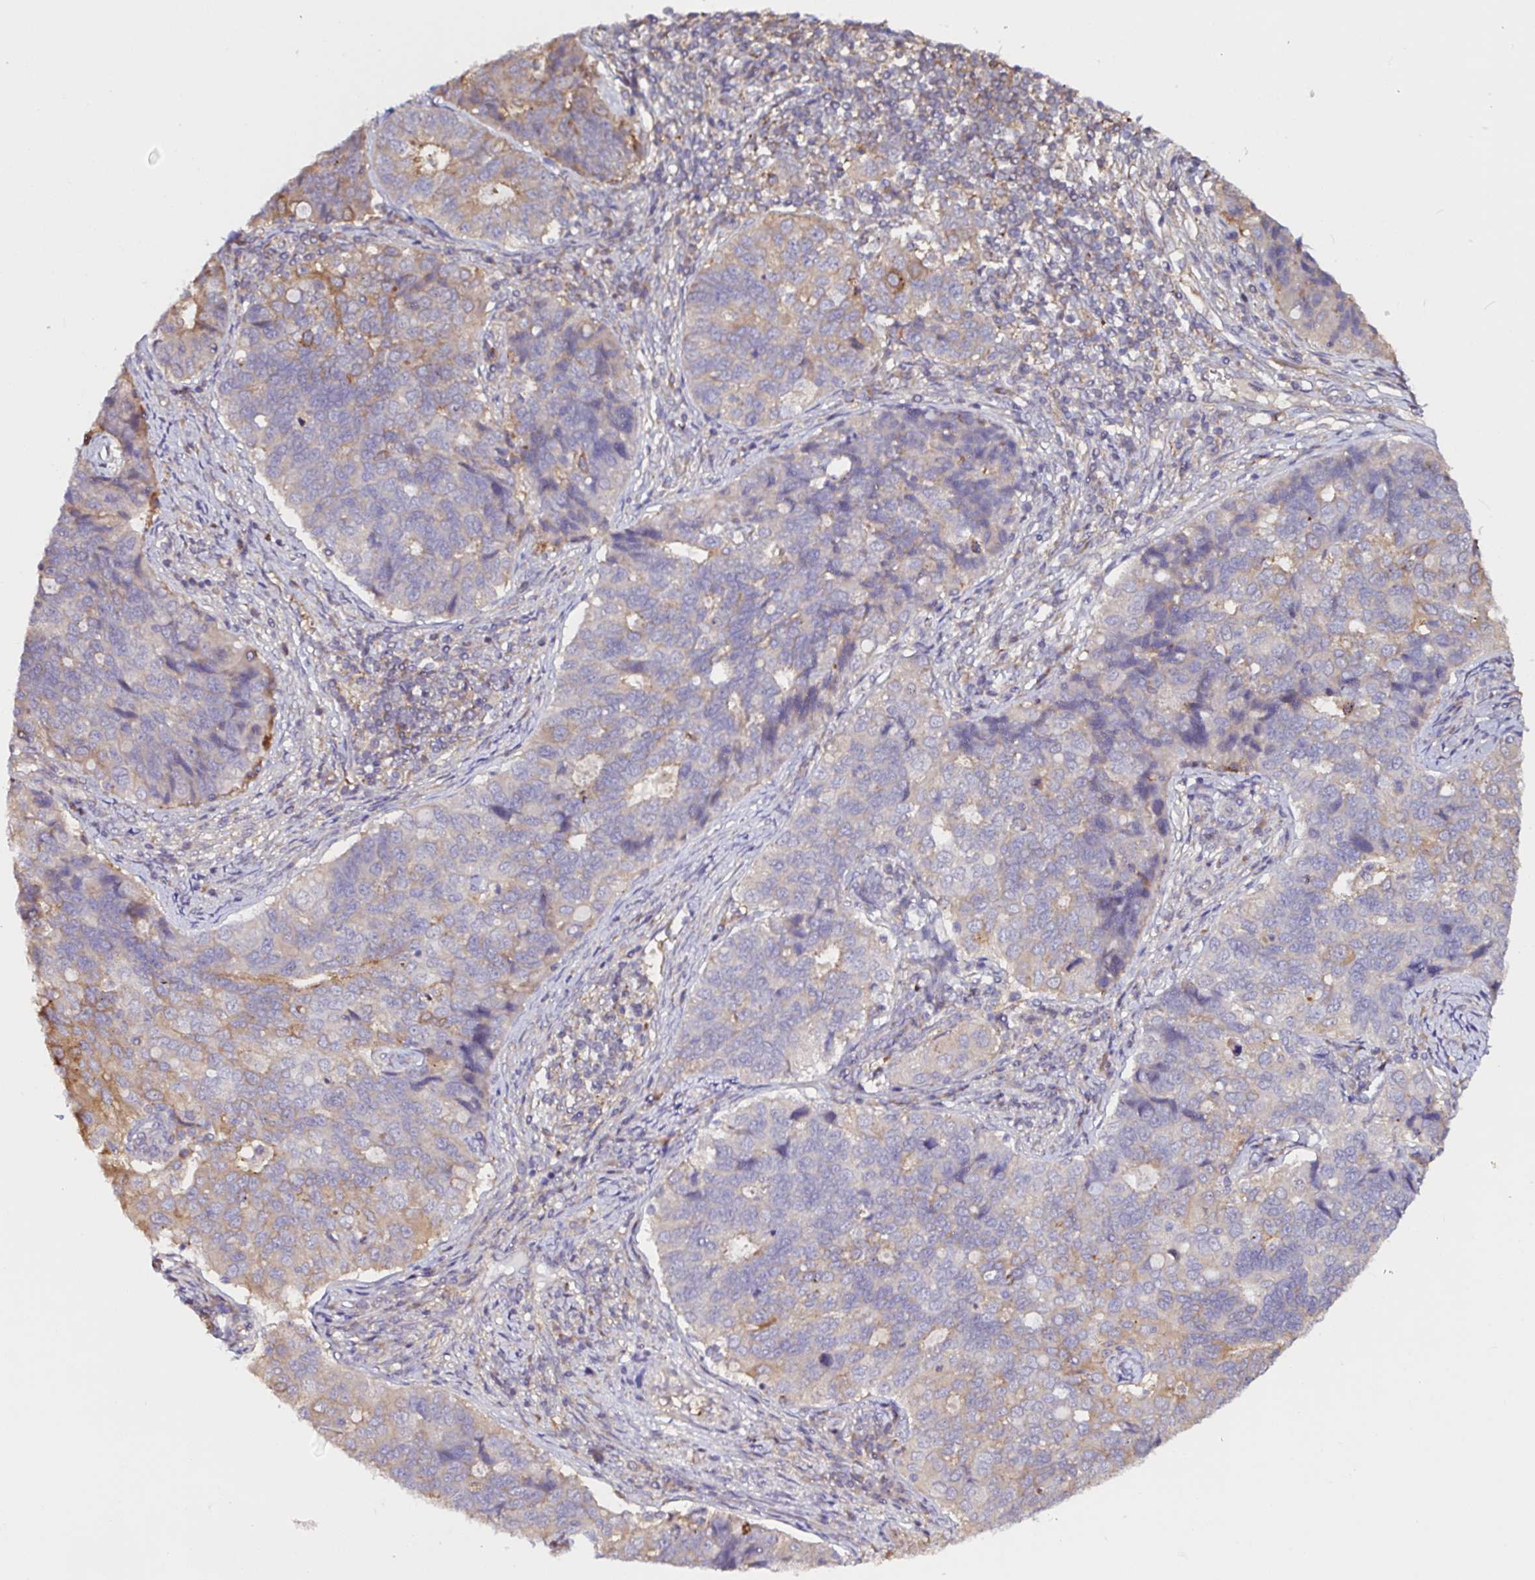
{"staining": {"intensity": "moderate", "quantity": "<25%", "location": "cytoplasmic/membranous"}, "tissue": "endometrial cancer", "cell_type": "Tumor cells", "image_type": "cancer", "snomed": [{"axis": "morphology", "description": "Adenocarcinoma, NOS"}, {"axis": "topography", "description": "Endometrium"}], "caption": "This image reveals endometrial adenocarcinoma stained with immunohistochemistry (IHC) to label a protein in brown. The cytoplasmic/membranous of tumor cells show moderate positivity for the protein. Nuclei are counter-stained blue.", "gene": "RSRP1", "patient": {"sex": "female", "age": 43}}